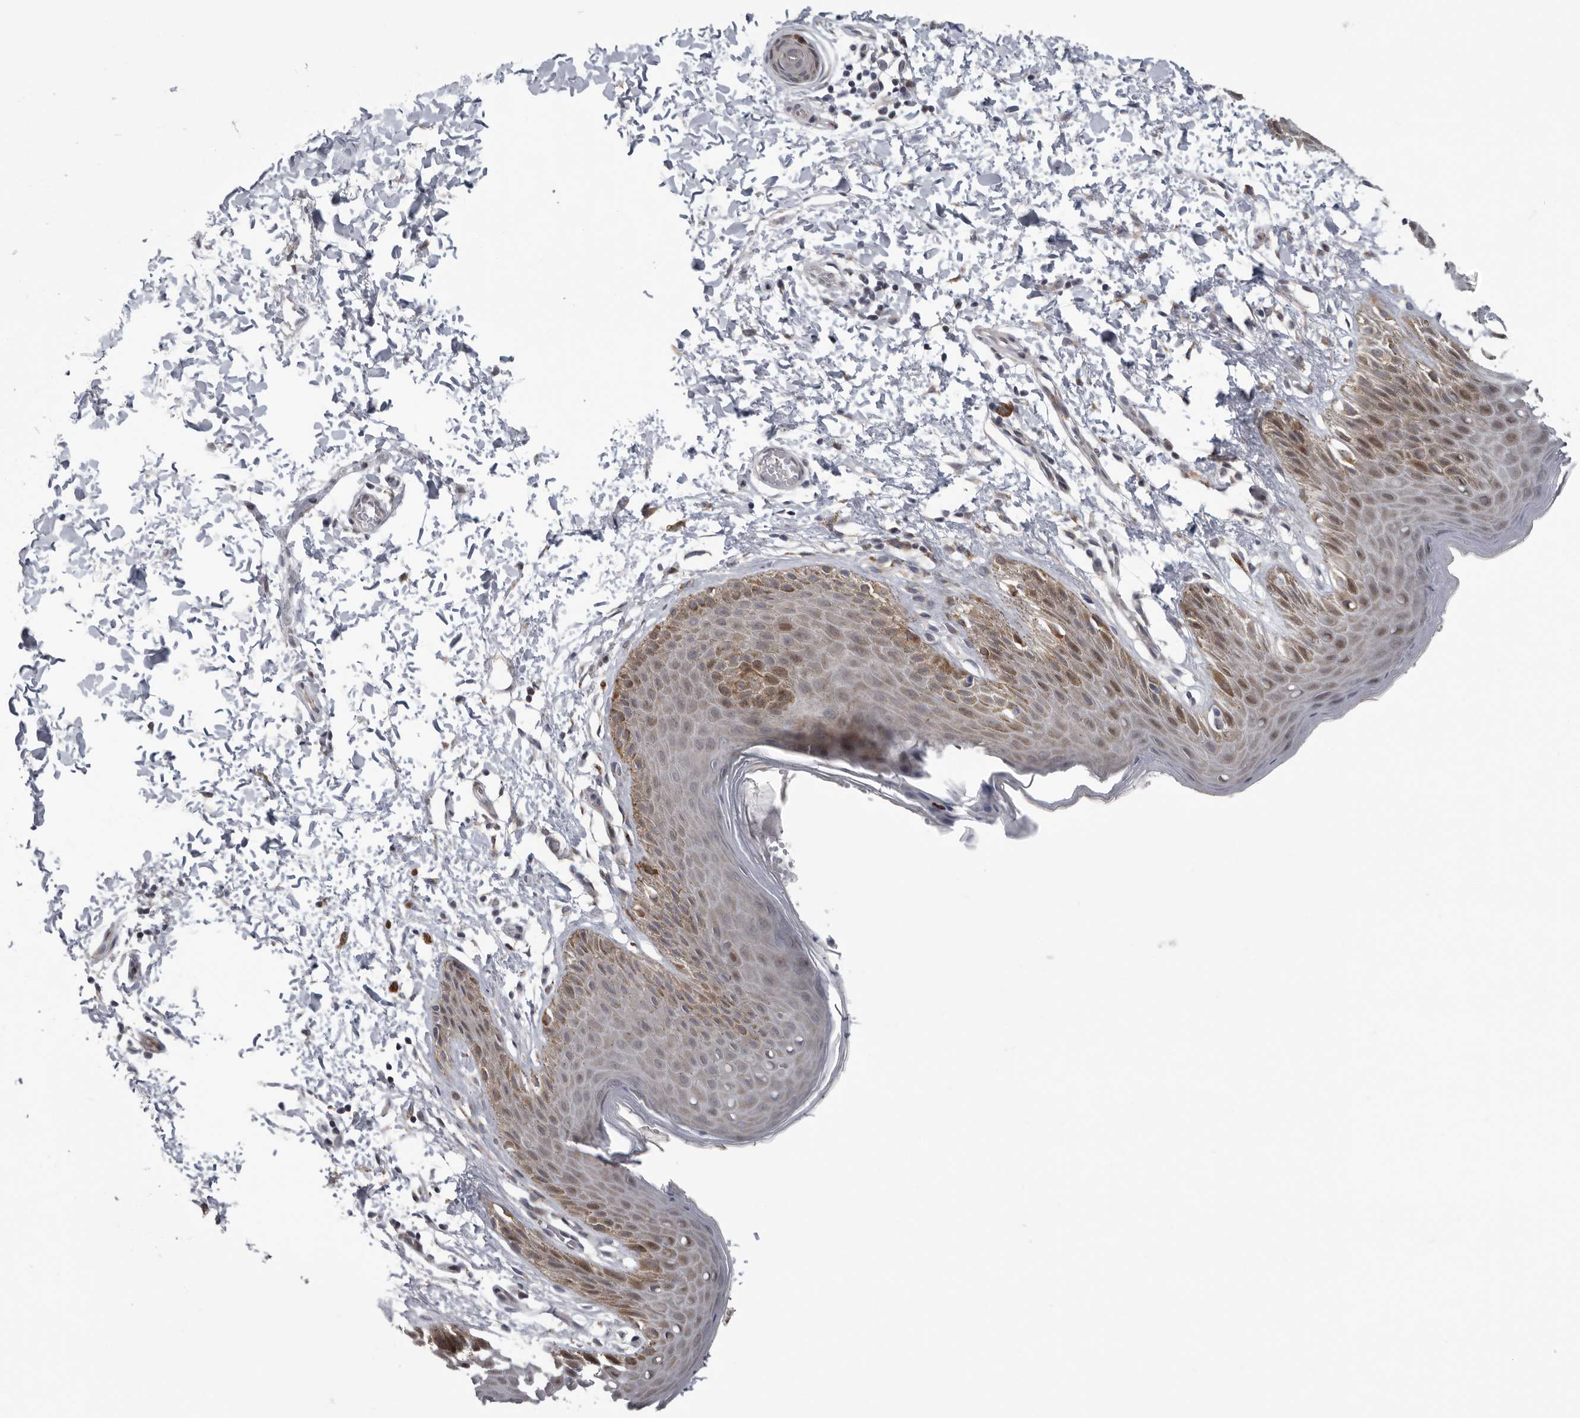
{"staining": {"intensity": "weak", "quantity": "25%-75%", "location": "cytoplasmic/membranous,nuclear"}, "tissue": "skin", "cell_type": "Epidermal cells", "image_type": "normal", "snomed": [{"axis": "morphology", "description": "Normal tissue, NOS"}, {"axis": "topography", "description": "Anal"}, {"axis": "topography", "description": "Peripheral nerve tissue"}], "caption": "Brown immunohistochemical staining in unremarkable human skin demonstrates weak cytoplasmic/membranous,nuclear expression in about 25%-75% of epidermal cells.", "gene": "RALGPS2", "patient": {"sex": "male", "age": 44}}